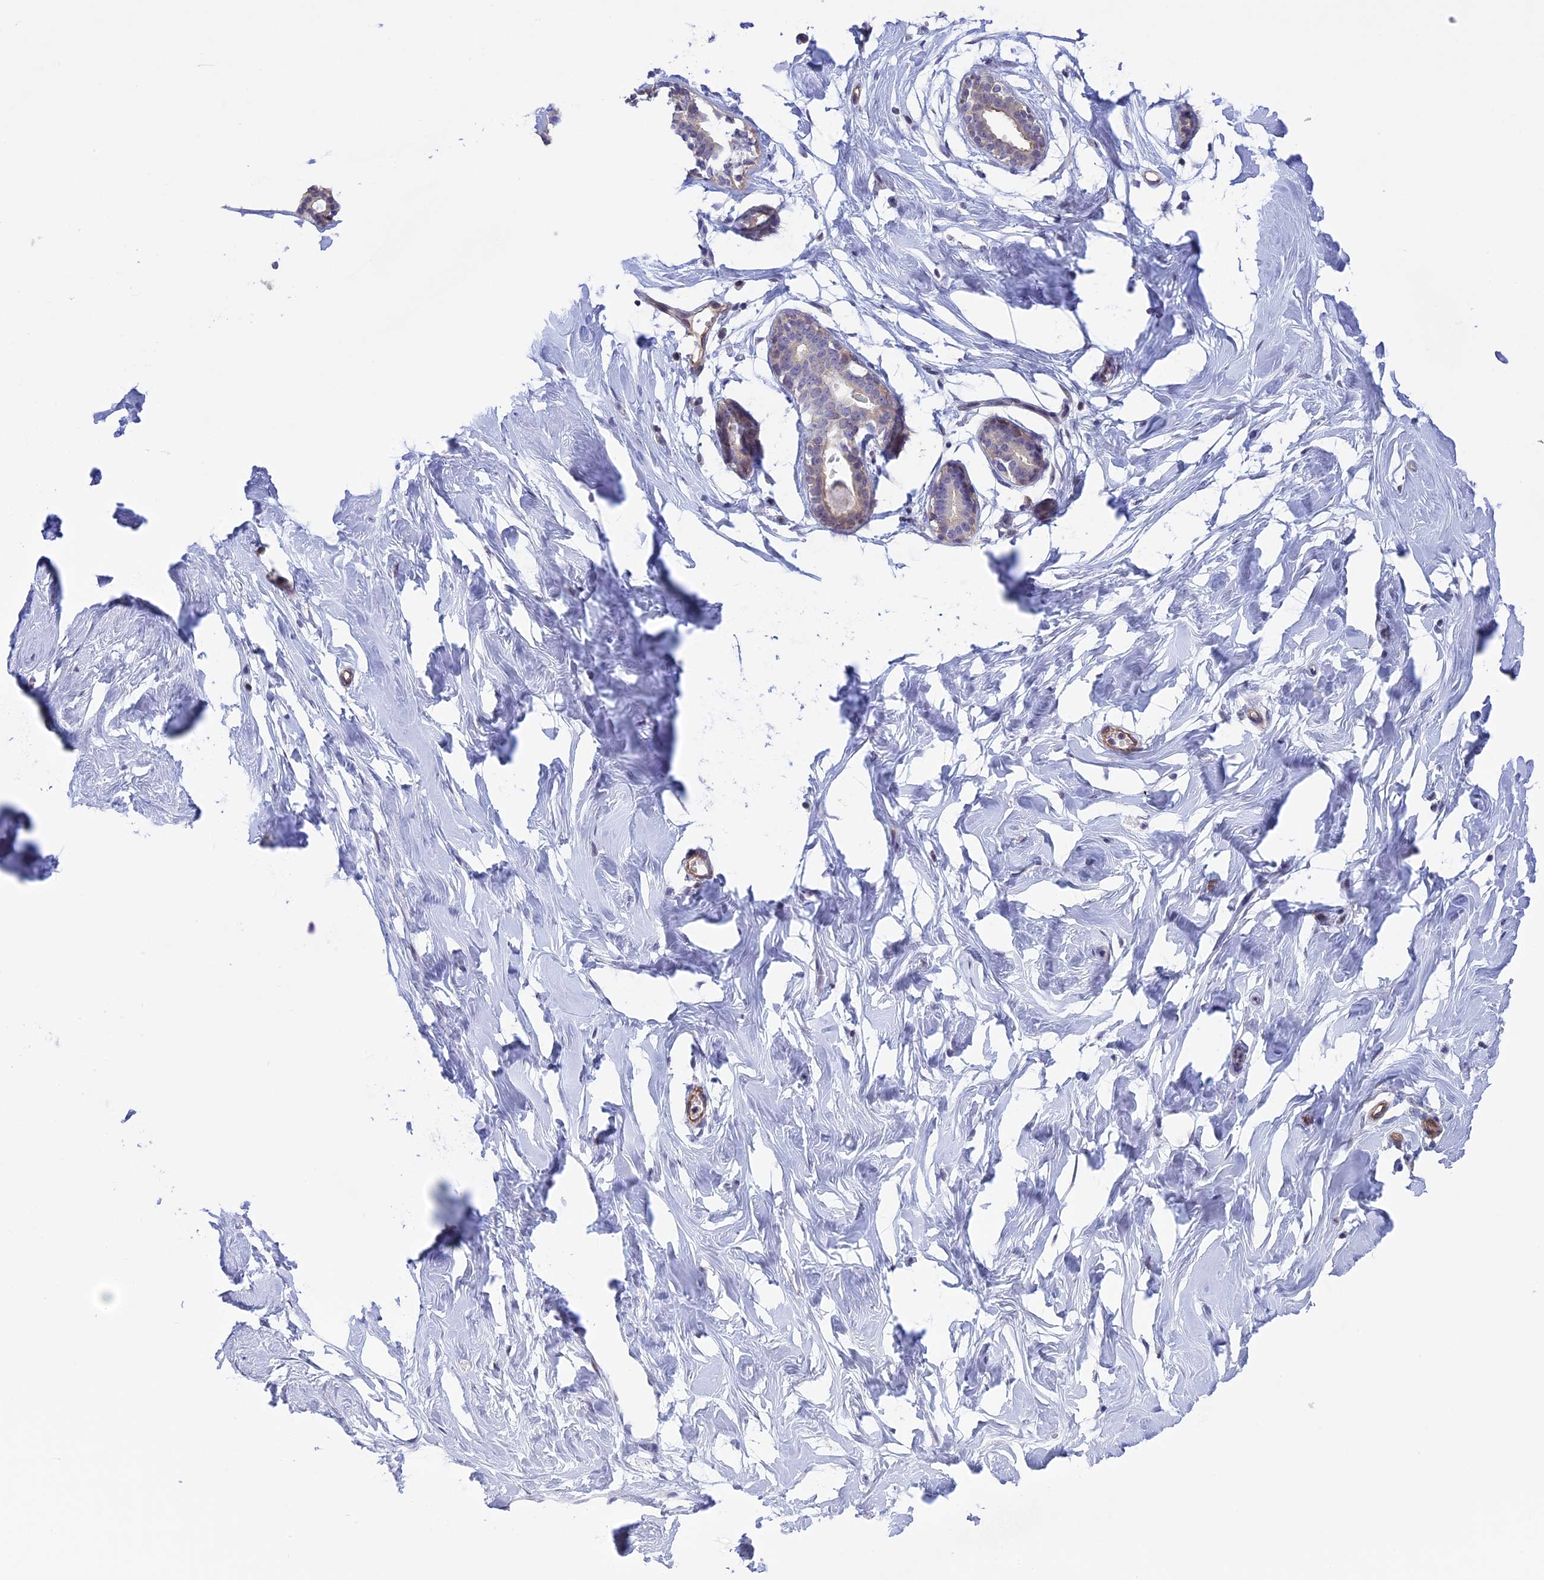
{"staining": {"intensity": "negative", "quantity": "none", "location": "none"}, "tissue": "breast", "cell_type": "Adipocytes", "image_type": "normal", "snomed": [{"axis": "morphology", "description": "Normal tissue, NOS"}, {"axis": "morphology", "description": "Adenoma, NOS"}, {"axis": "topography", "description": "Breast"}], "caption": "Immunohistochemical staining of benign human breast exhibits no significant staining in adipocytes. The staining is performed using DAB brown chromogen with nuclei counter-stained in using hematoxylin.", "gene": "CORO2A", "patient": {"sex": "female", "age": 23}}